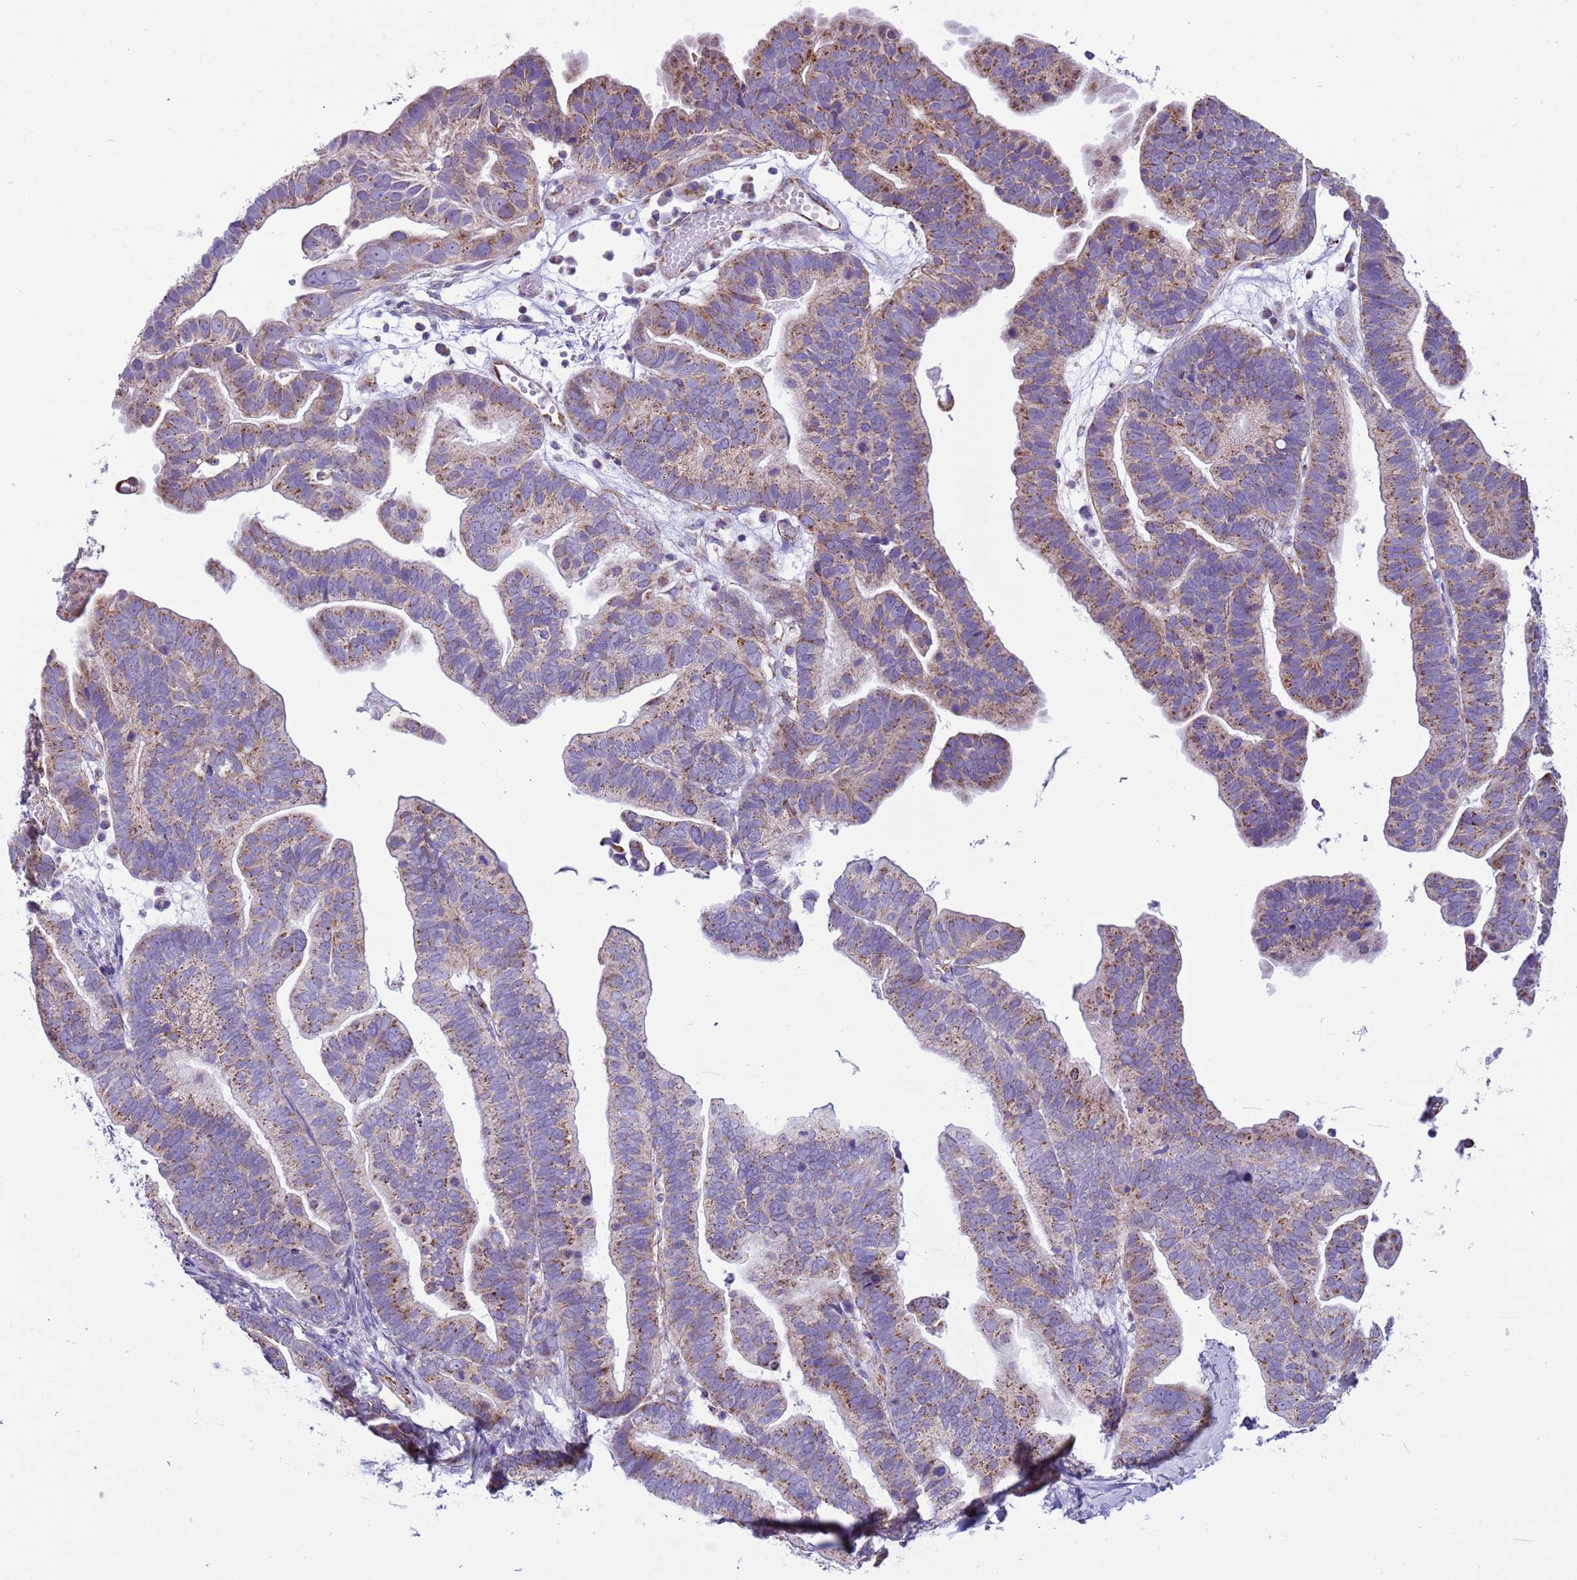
{"staining": {"intensity": "moderate", "quantity": ">75%", "location": "cytoplasmic/membranous"}, "tissue": "ovarian cancer", "cell_type": "Tumor cells", "image_type": "cancer", "snomed": [{"axis": "morphology", "description": "Cystadenocarcinoma, serous, NOS"}, {"axis": "topography", "description": "Ovary"}], "caption": "DAB (3,3'-diaminobenzidine) immunohistochemical staining of human ovarian serous cystadenocarcinoma exhibits moderate cytoplasmic/membranous protein positivity in about >75% of tumor cells. Immunohistochemistry stains the protein of interest in brown and the nuclei are stained blue.", "gene": "NCALD", "patient": {"sex": "female", "age": 56}}